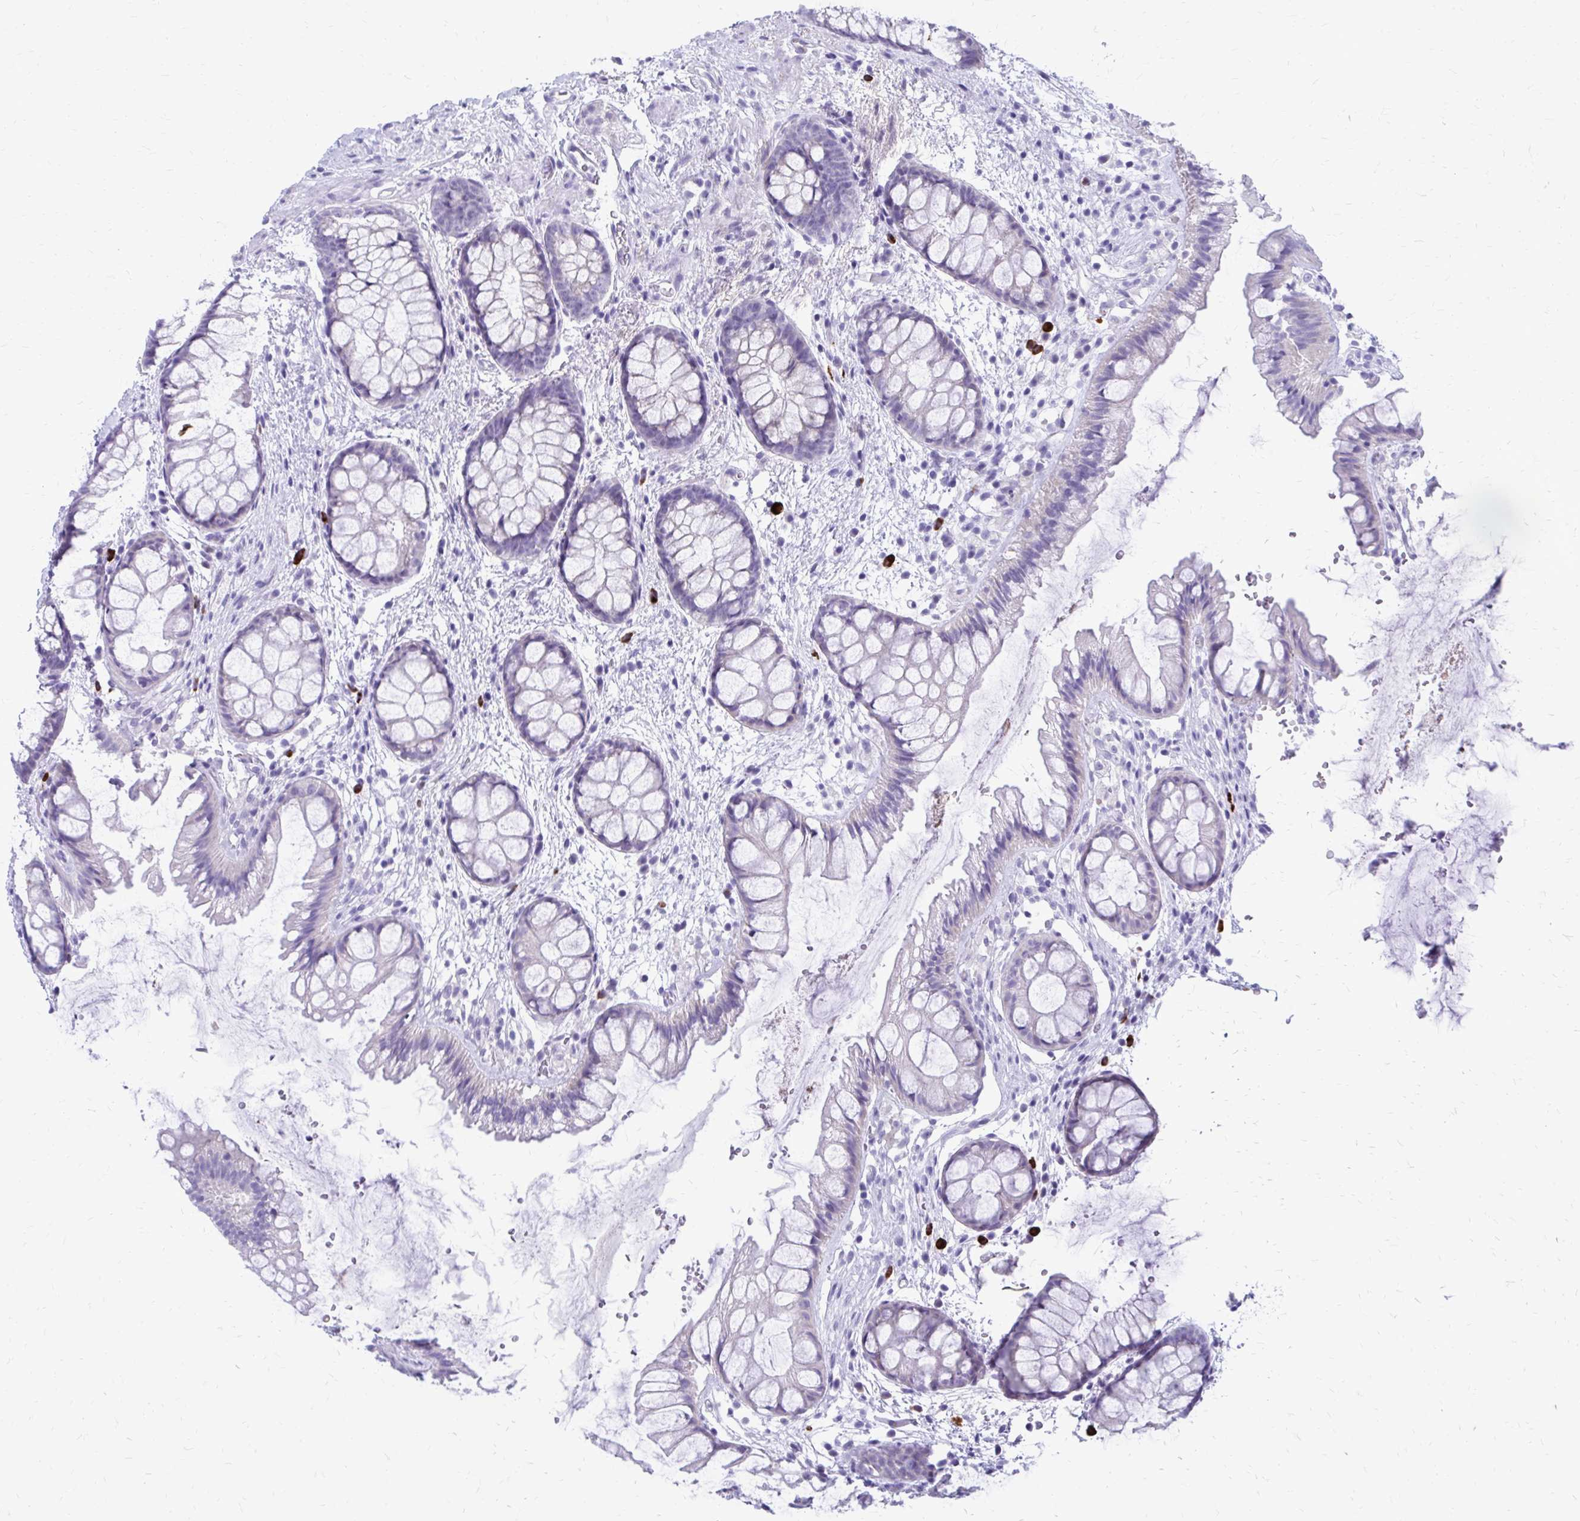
{"staining": {"intensity": "negative", "quantity": "none", "location": "none"}, "tissue": "rectum", "cell_type": "Glandular cells", "image_type": "normal", "snomed": [{"axis": "morphology", "description": "Normal tissue, NOS"}, {"axis": "topography", "description": "Rectum"}], "caption": "Immunohistochemistry histopathology image of unremarkable human rectum stained for a protein (brown), which demonstrates no staining in glandular cells. (DAB immunohistochemistry with hematoxylin counter stain).", "gene": "SATL1", "patient": {"sex": "female", "age": 62}}